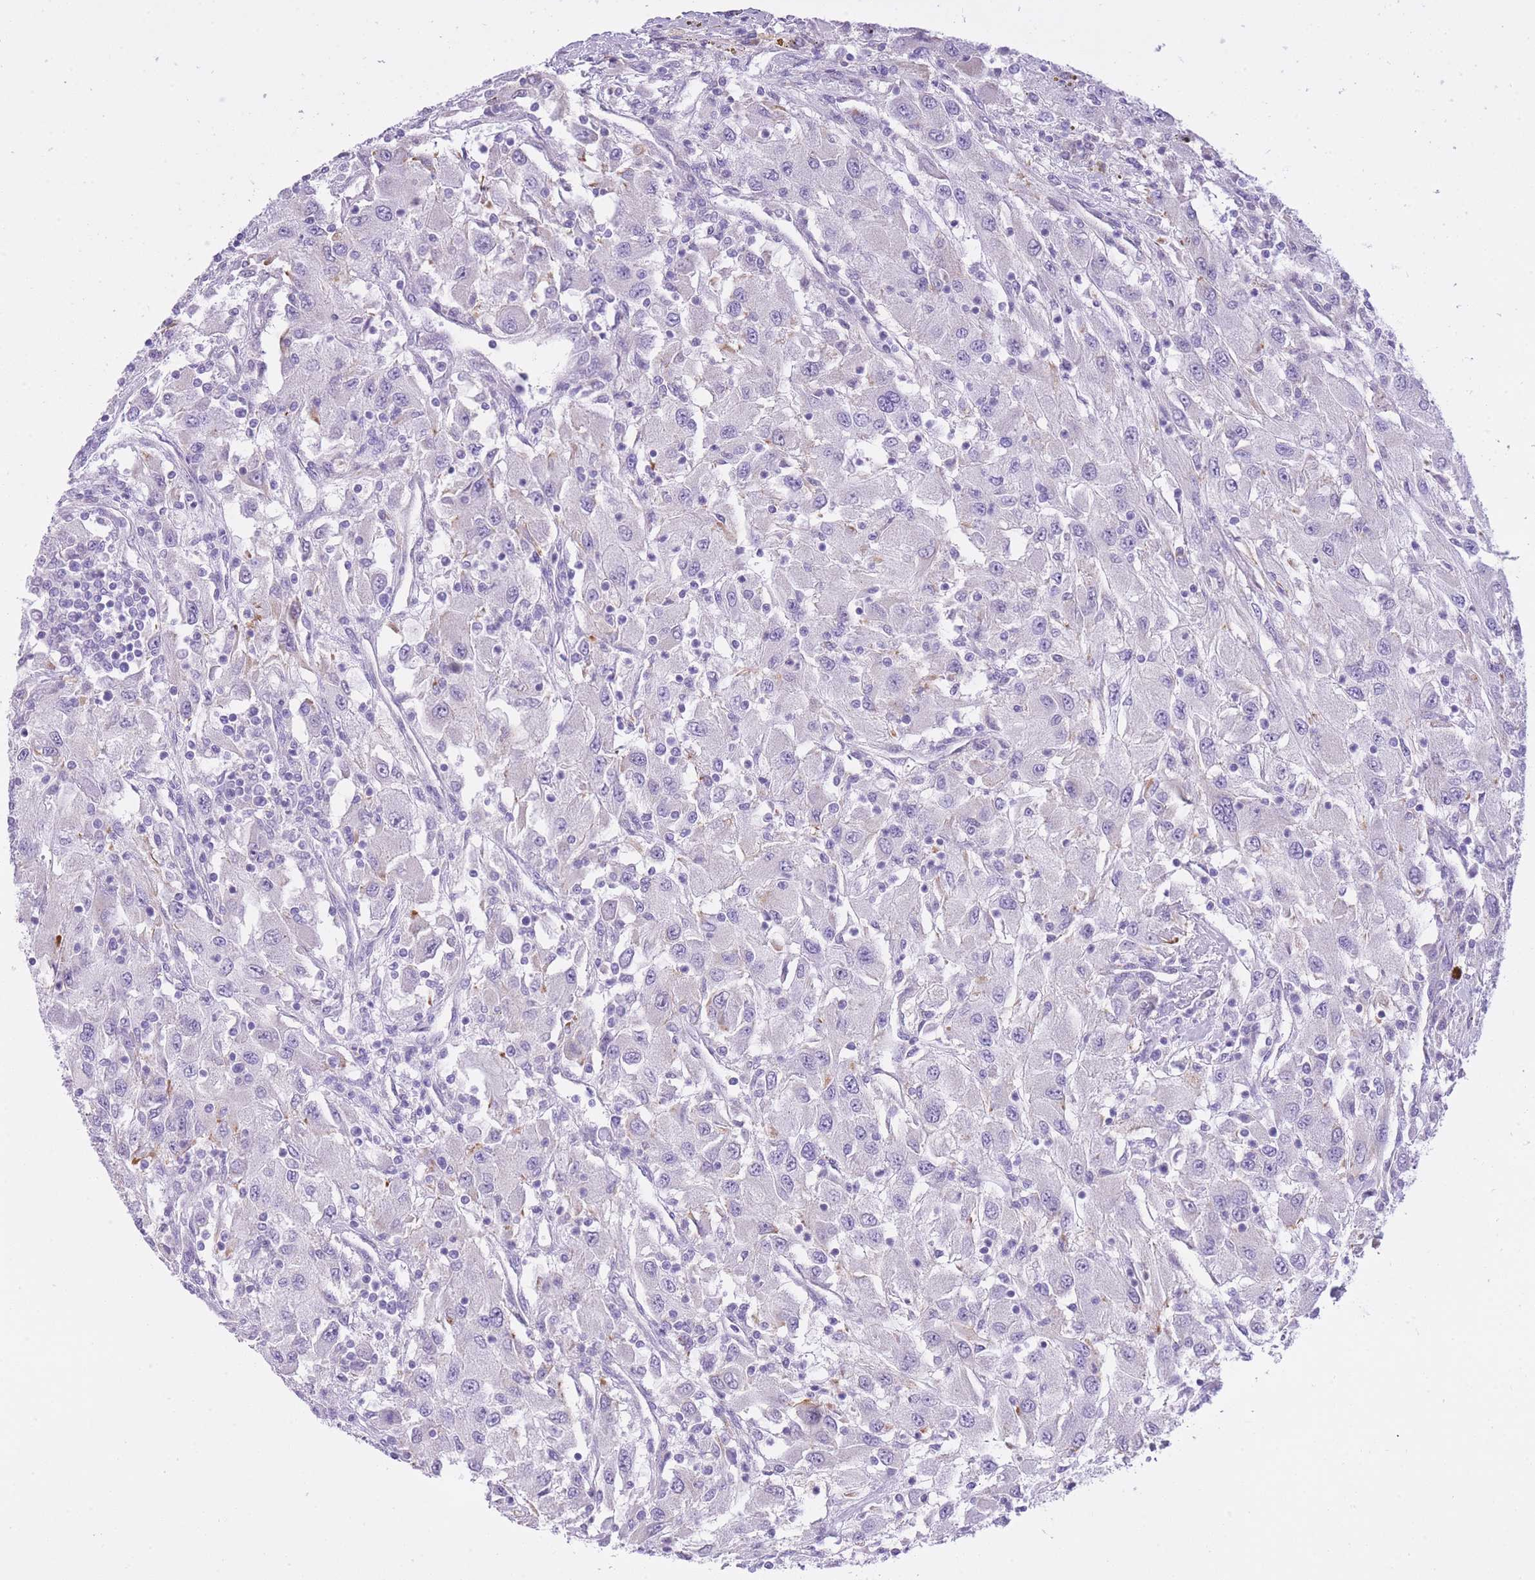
{"staining": {"intensity": "negative", "quantity": "none", "location": "none"}, "tissue": "renal cancer", "cell_type": "Tumor cells", "image_type": "cancer", "snomed": [{"axis": "morphology", "description": "Adenocarcinoma, NOS"}, {"axis": "topography", "description": "Kidney"}], "caption": "A histopathology image of renal cancer (adenocarcinoma) stained for a protein displays no brown staining in tumor cells.", "gene": "MEIOSIN", "patient": {"sex": "female", "age": 67}}